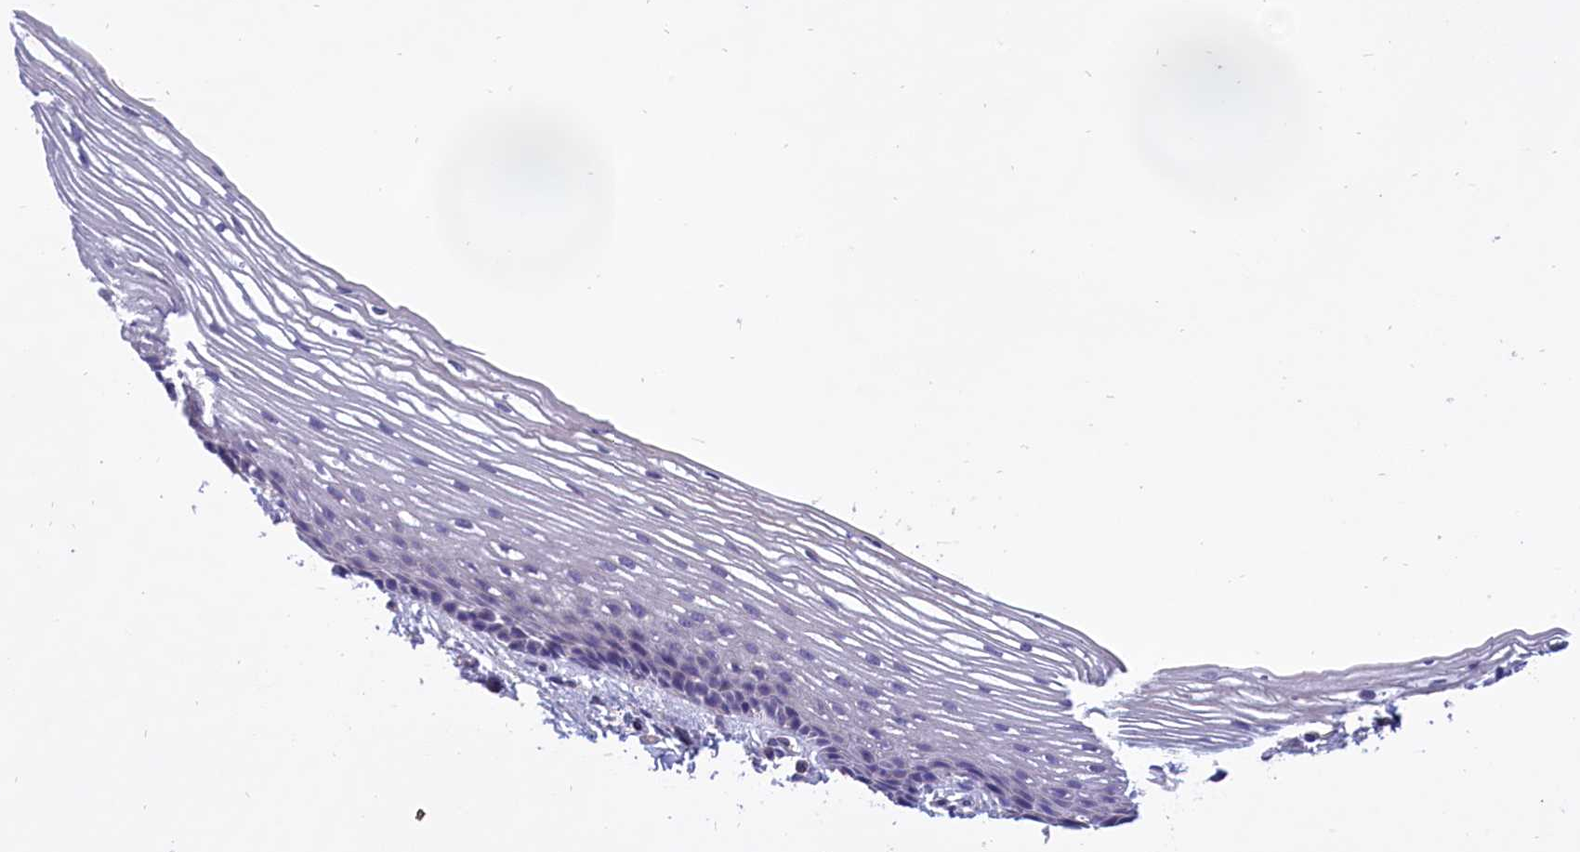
{"staining": {"intensity": "negative", "quantity": "none", "location": "none"}, "tissue": "vagina", "cell_type": "Squamous epithelial cells", "image_type": "normal", "snomed": [{"axis": "morphology", "description": "Normal tissue, NOS"}, {"axis": "topography", "description": "Vagina"}], "caption": "Squamous epithelial cells are negative for brown protein staining in normal vagina. (Brightfield microscopy of DAB (3,3'-diaminobenzidine) IHC at high magnification).", "gene": "AMDHD2", "patient": {"sex": "female", "age": 46}}